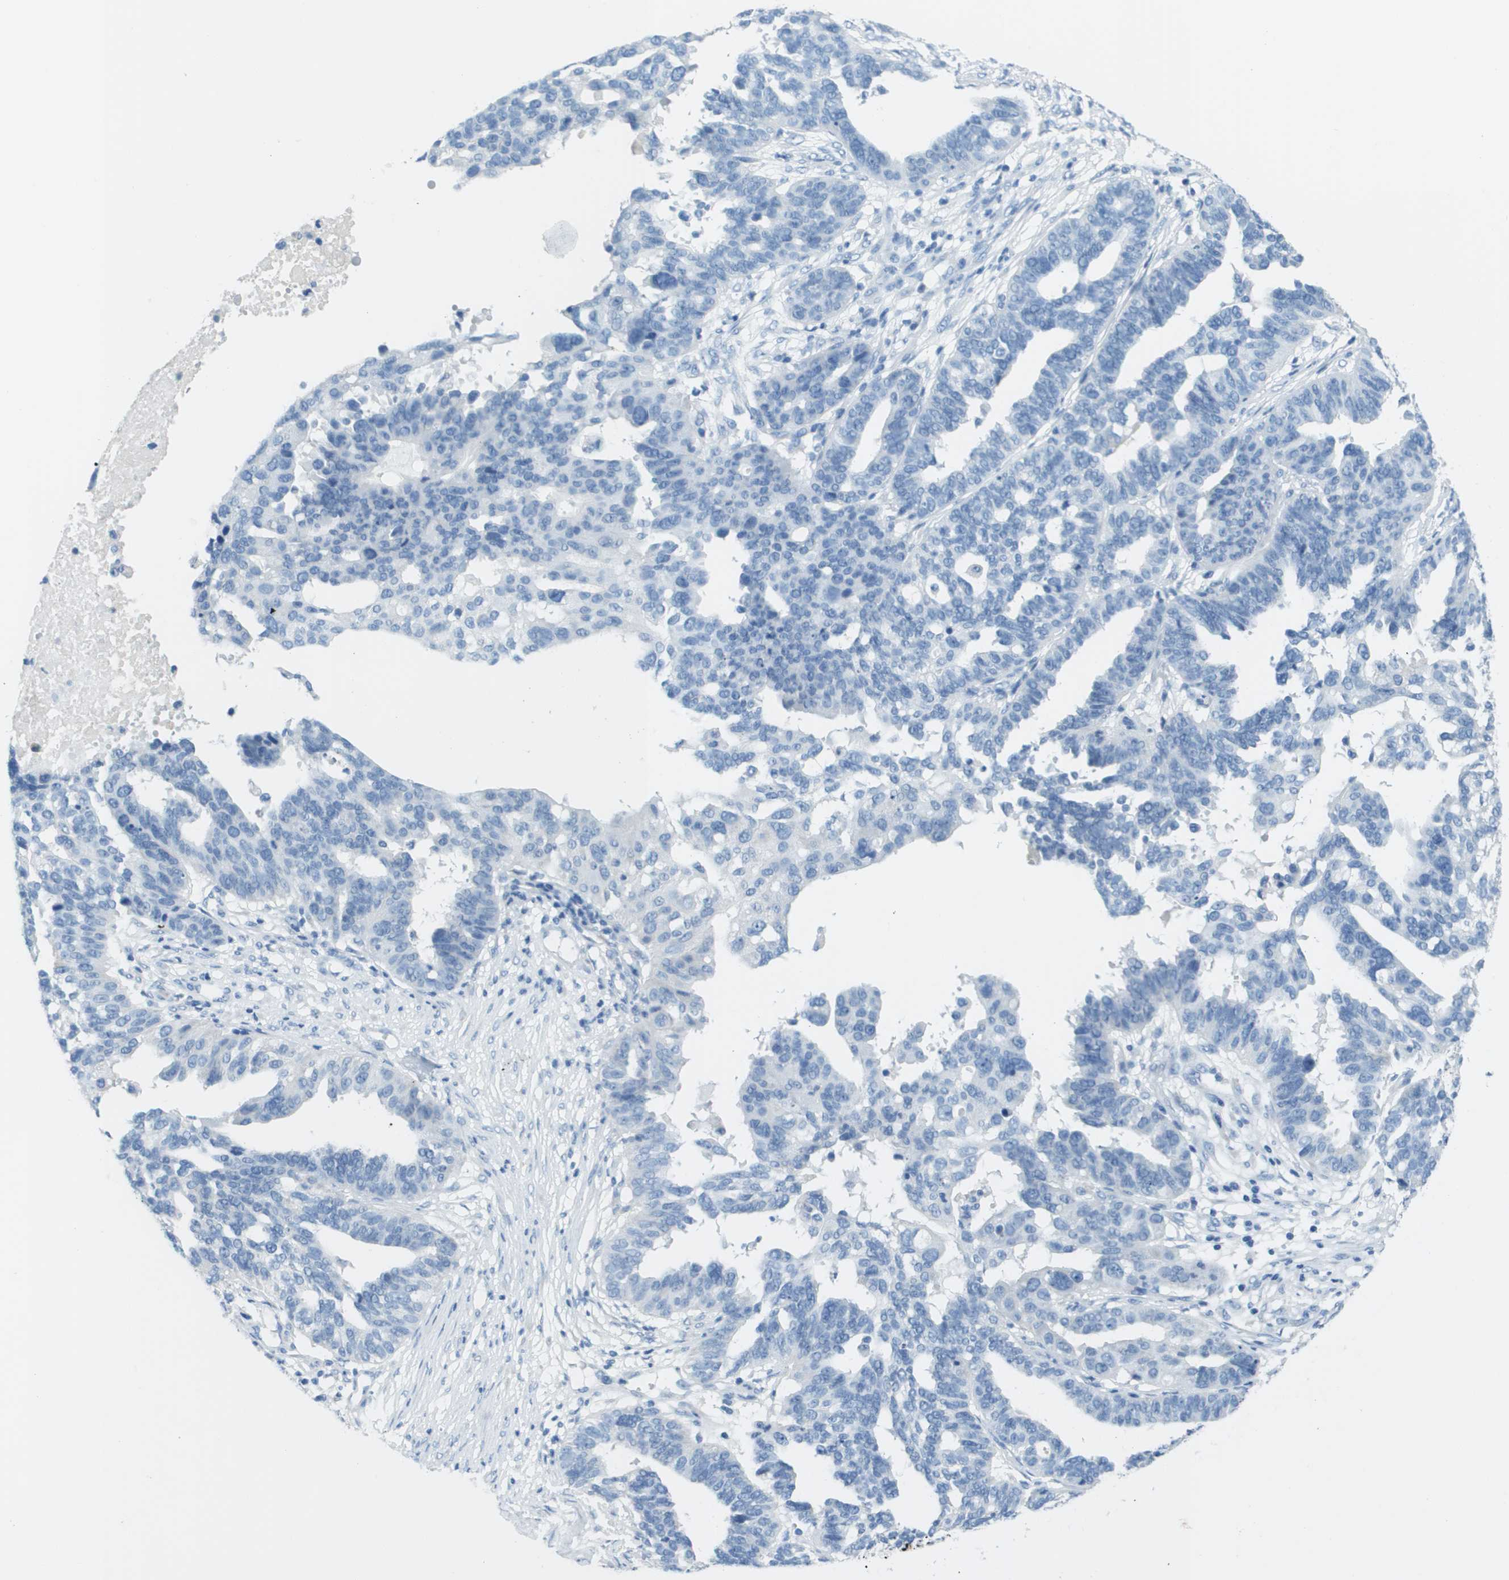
{"staining": {"intensity": "negative", "quantity": "none", "location": "none"}, "tissue": "ovarian cancer", "cell_type": "Tumor cells", "image_type": "cancer", "snomed": [{"axis": "morphology", "description": "Cystadenocarcinoma, serous, NOS"}, {"axis": "topography", "description": "Ovary"}], "caption": "This is an immunohistochemistry photomicrograph of human ovarian serous cystadenocarcinoma. There is no positivity in tumor cells.", "gene": "PTGDR2", "patient": {"sex": "female", "age": 59}}